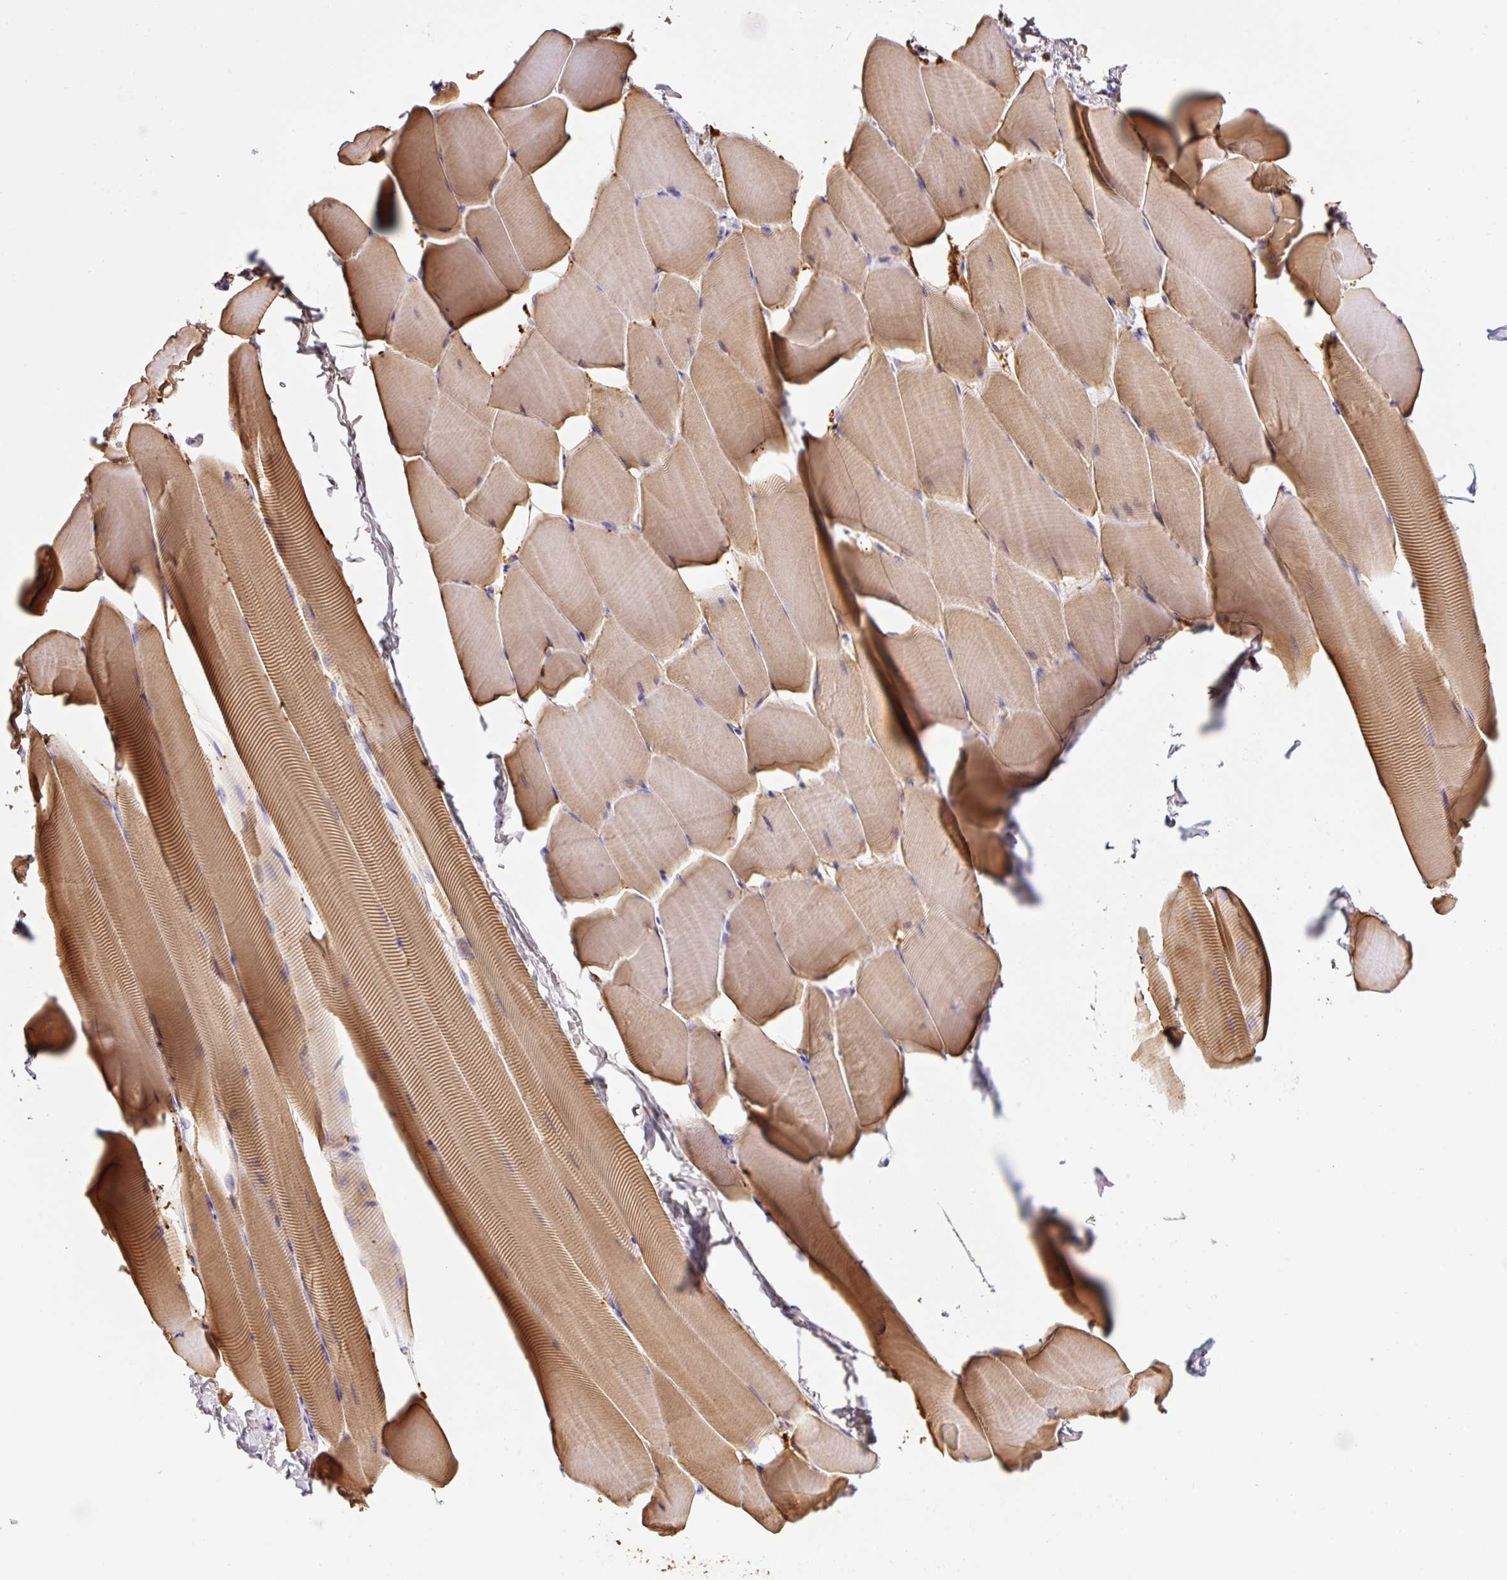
{"staining": {"intensity": "moderate", "quantity": "25%-75%", "location": "cytoplasmic/membranous"}, "tissue": "skeletal muscle", "cell_type": "Myocytes", "image_type": "normal", "snomed": [{"axis": "morphology", "description": "Normal tissue, NOS"}, {"axis": "topography", "description": "Skeletal muscle"}], "caption": "An immunohistochemistry (IHC) histopathology image of unremarkable tissue is shown. Protein staining in brown shows moderate cytoplasmic/membranous positivity in skeletal muscle within myocytes. Nuclei are stained in blue.", "gene": "NDST3", "patient": {"sex": "male", "age": 25}}